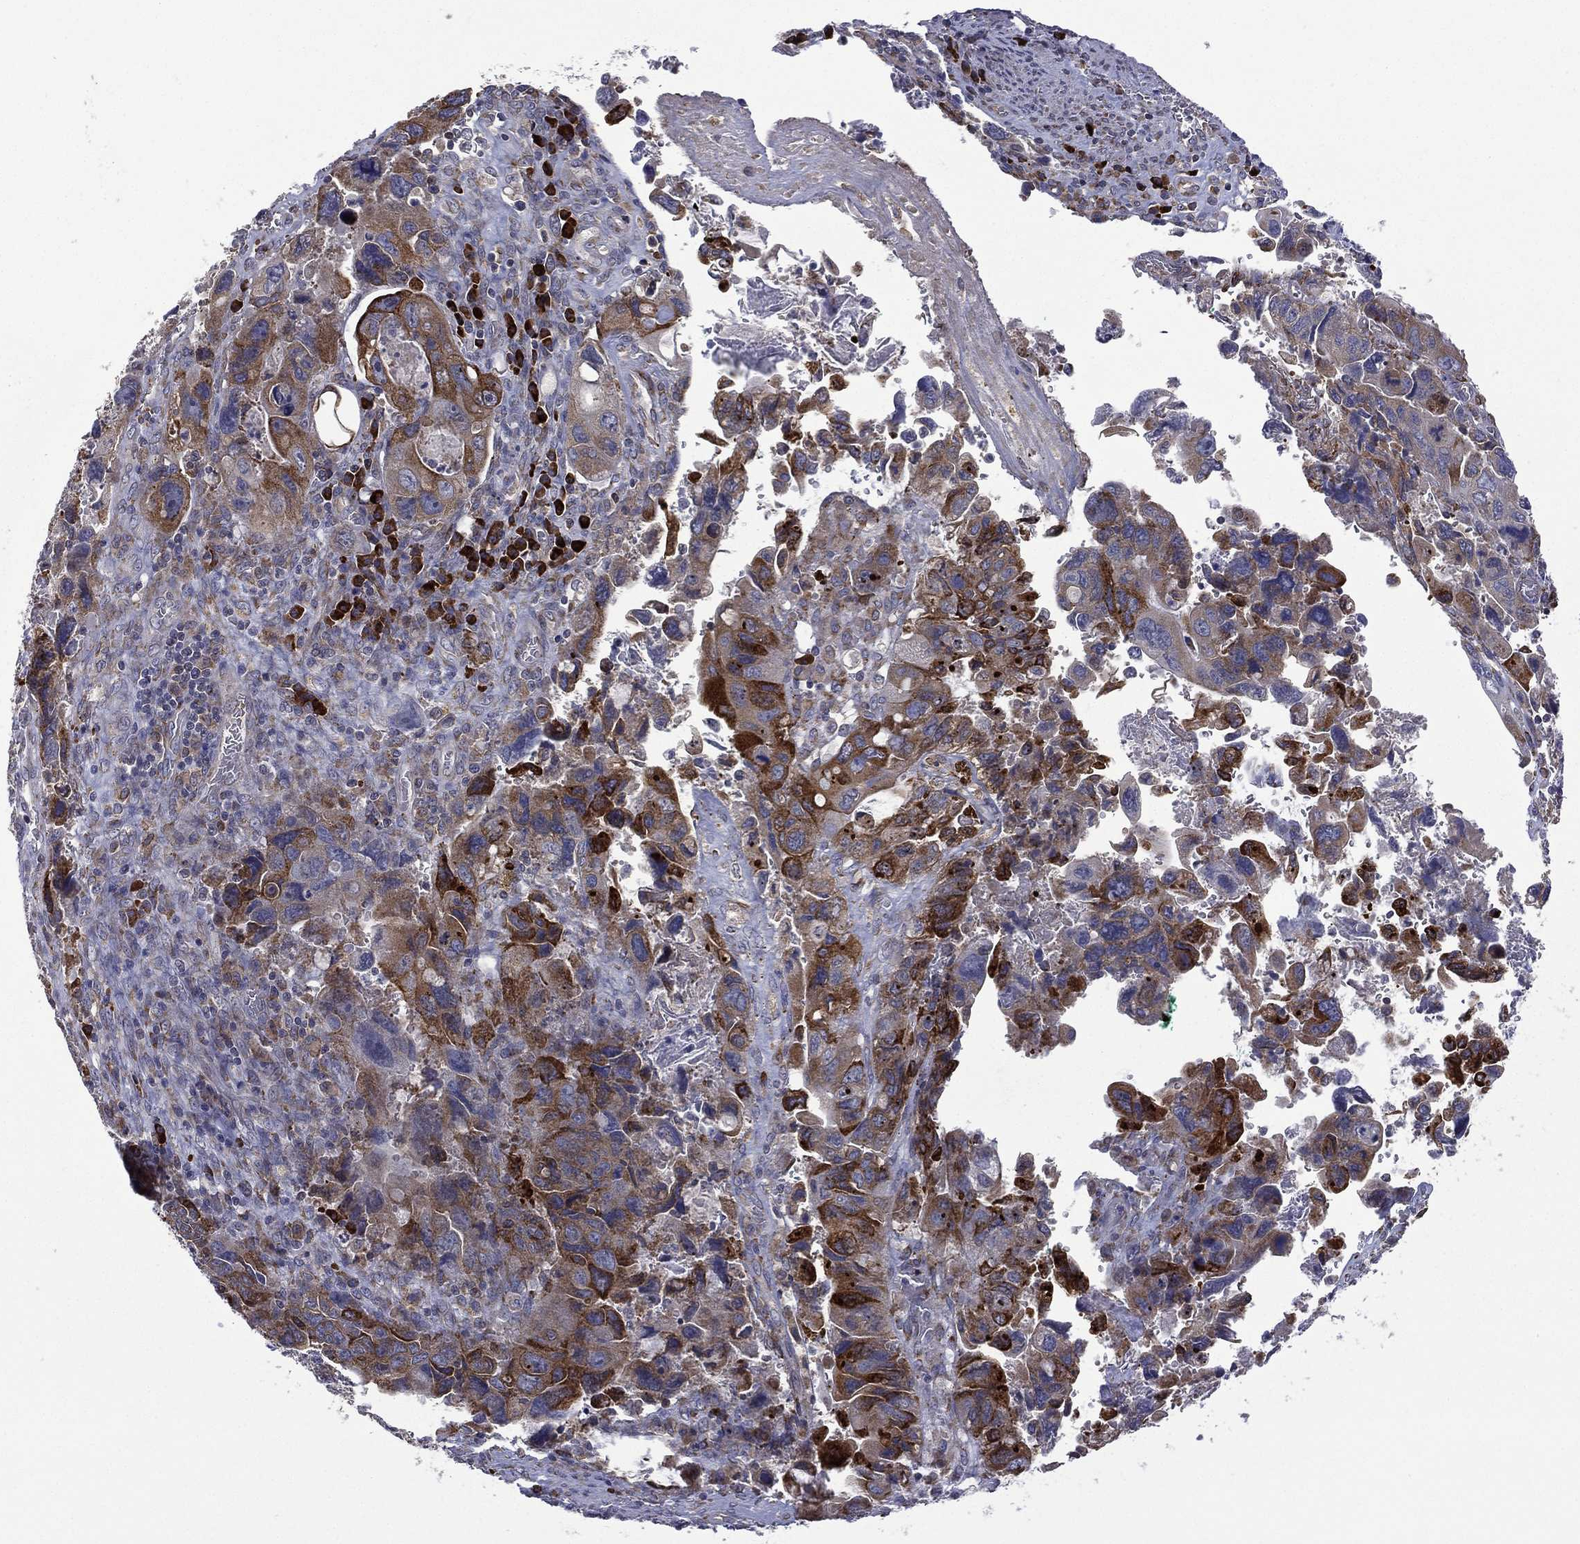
{"staining": {"intensity": "strong", "quantity": ">75%", "location": "cytoplasmic/membranous"}, "tissue": "colorectal cancer", "cell_type": "Tumor cells", "image_type": "cancer", "snomed": [{"axis": "morphology", "description": "Adenocarcinoma, NOS"}, {"axis": "topography", "description": "Rectum"}], "caption": "Colorectal cancer stained with IHC demonstrates strong cytoplasmic/membranous staining in about >75% of tumor cells.", "gene": "C20orf96", "patient": {"sex": "male", "age": 62}}